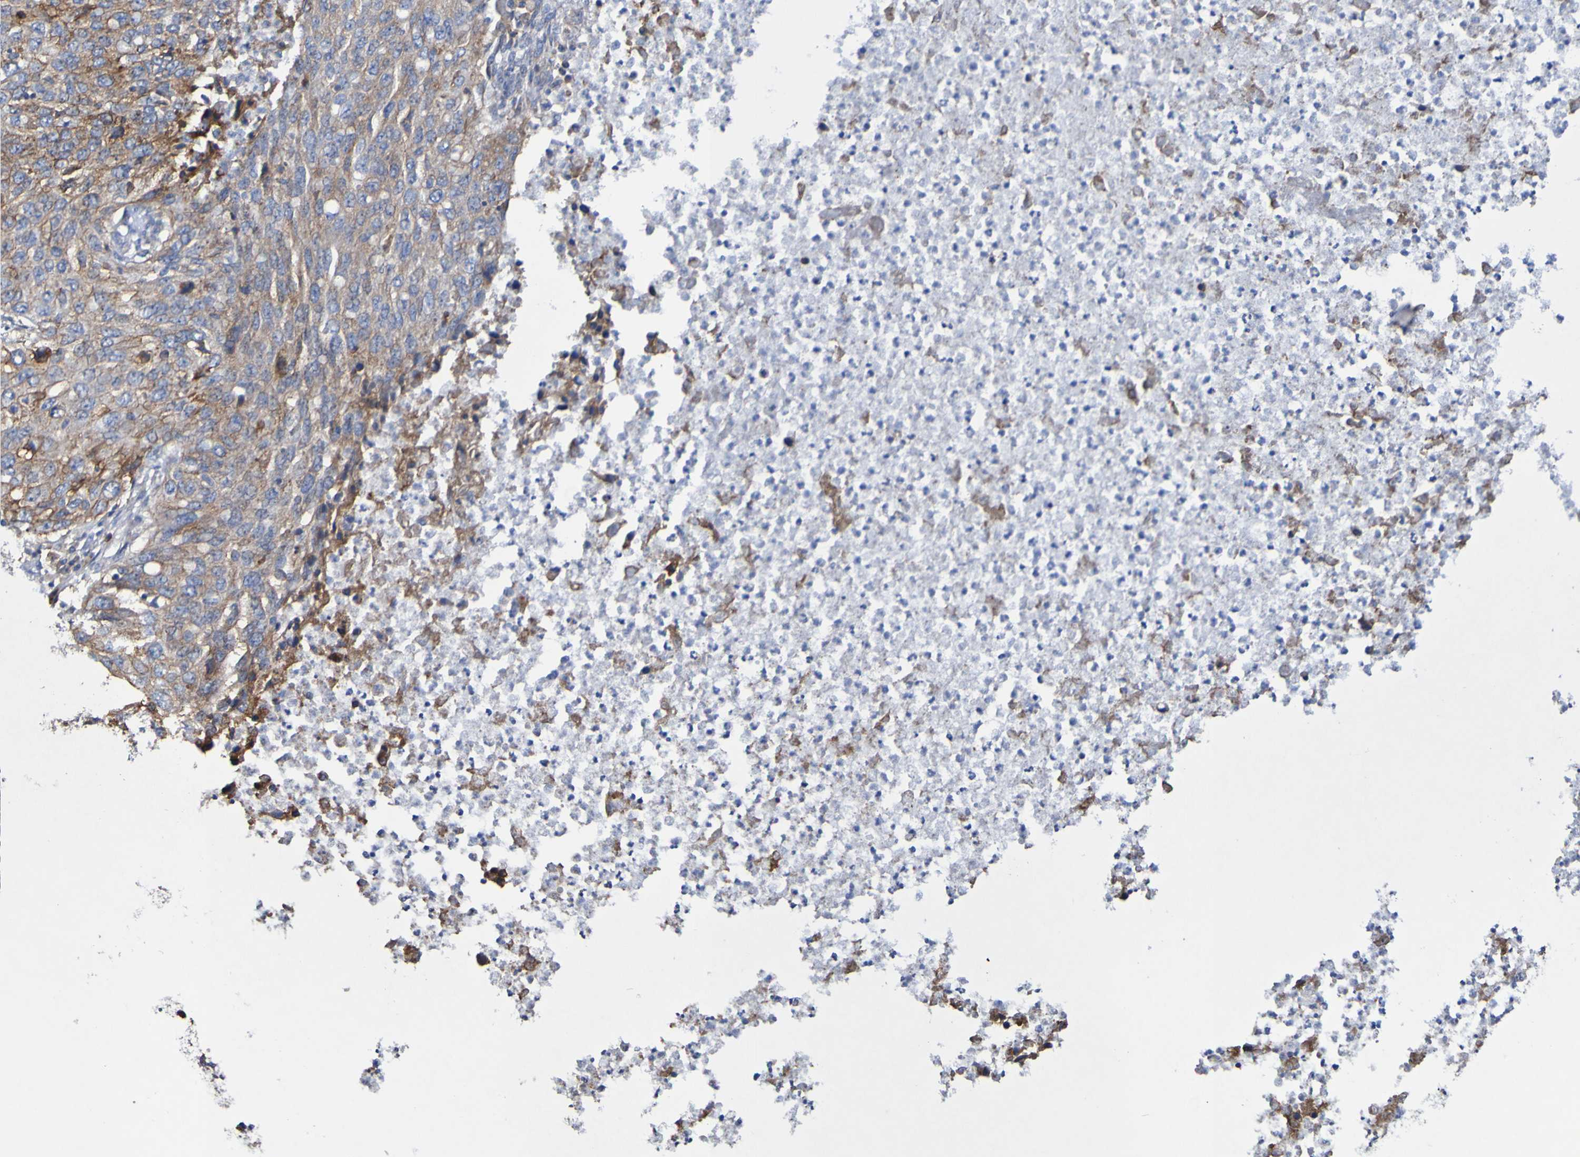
{"staining": {"intensity": "moderate", "quantity": ">75%", "location": "cytoplasmic/membranous"}, "tissue": "lung cancer", "cell_type": "Tumor cells", "image_type": "cancer", "snomed": [{"axis": "morphology", "description": "Squamous cell carcinoma, NOS"}, {"axis": "topography", "description": "Lung"}], "caption": "This is a micrograph of immunohistochemistry staining of lung cancer (squamous cell carcinoma), which shows moderate expression in the cytoplasmic/membranous of tumor cells.", "gene": "SLC3A2", "patient": {"sex": "female", "age": 63}}